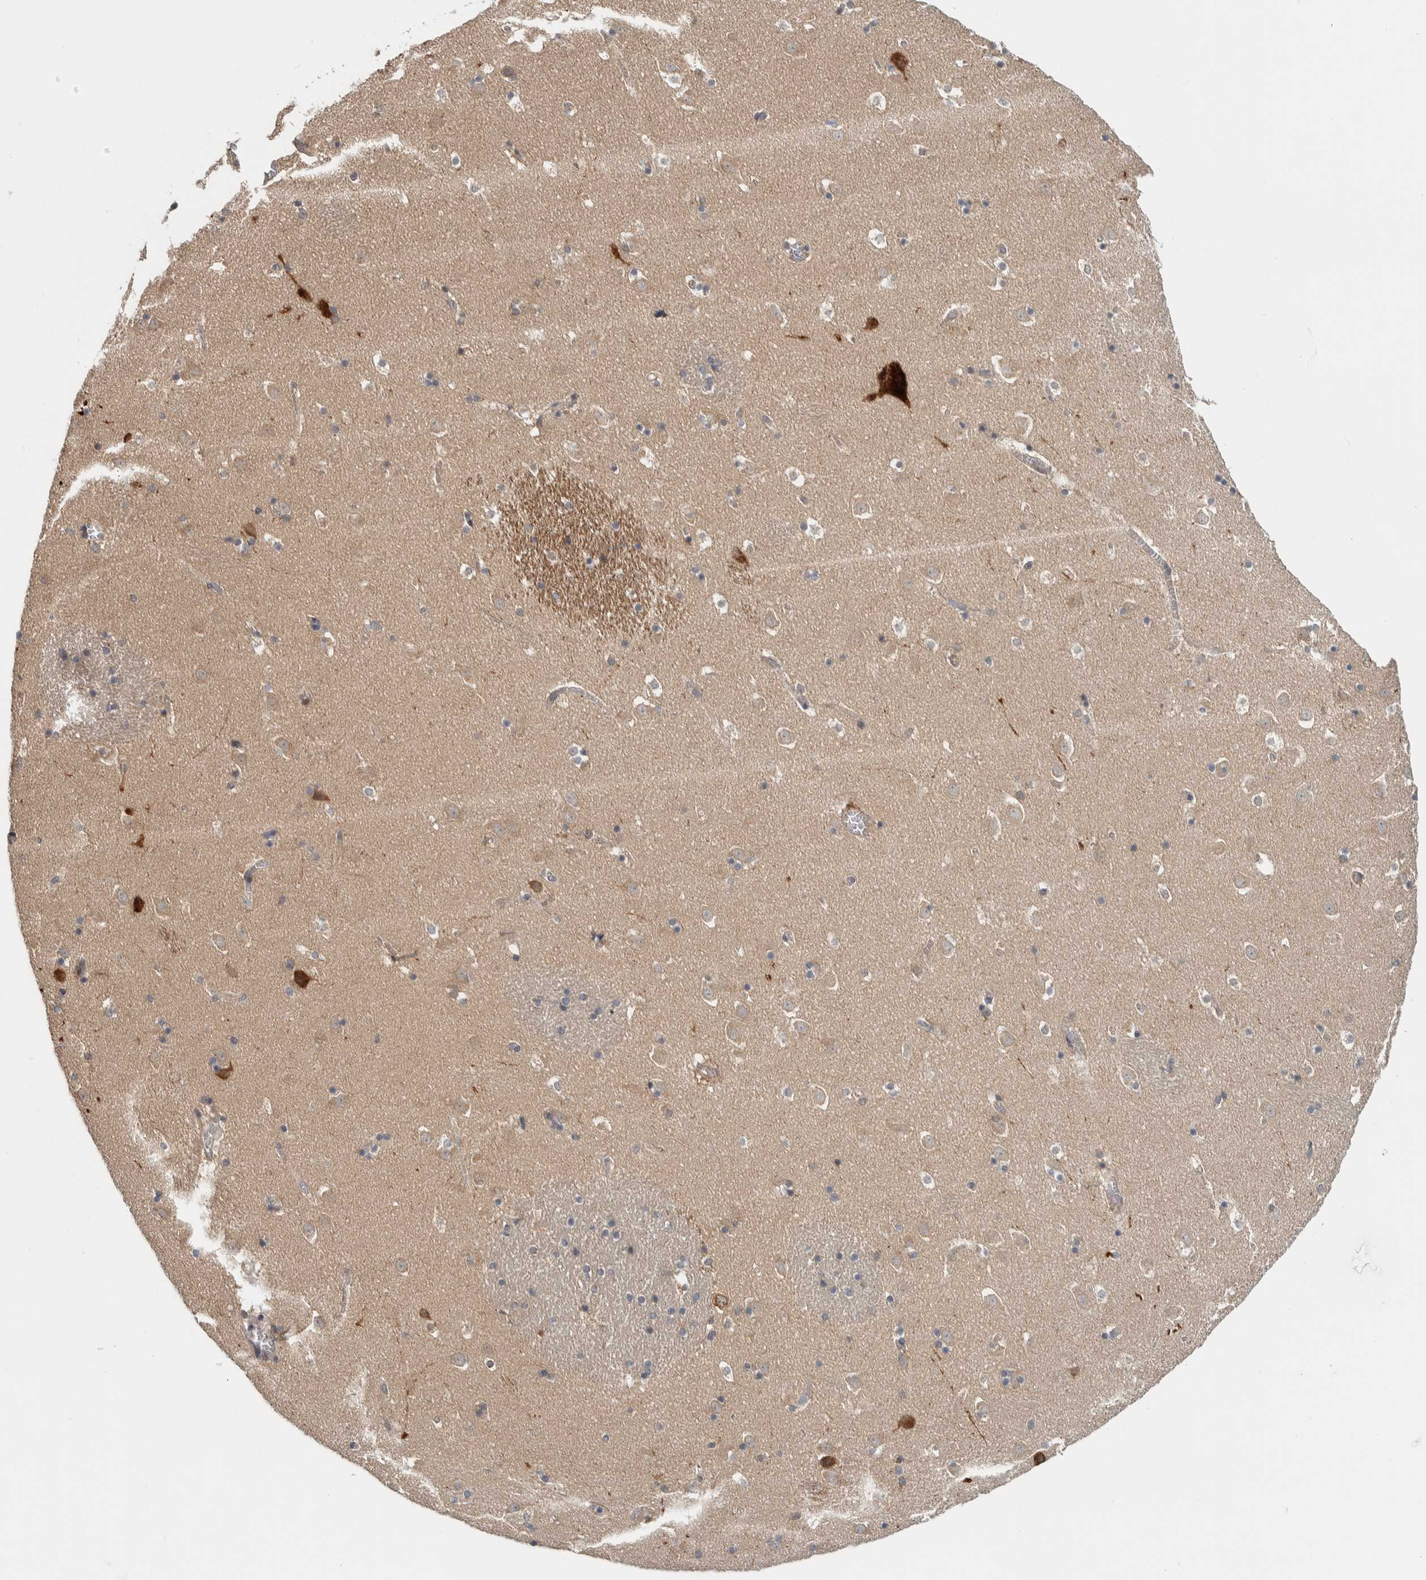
{"staining": {"intensity": "weak", "quantity": "<25%", "location": "cytoplasmic/membranous"}, "tissue": "caudate", "cell_type": "Glial cells", "image_type": "normal", "snomed": [{"axis": "morphology", "description": "Normal tissue, NOS"}, {"axis": "topography", "description": "Lateral ventricle wall"}], "caption": "The IHC image has no significant staining in glial cells of caudate. The staining was performed using DAB (3,3'-diaminobenzidine) to visualize the protein expression in brown, while the nuclei were stained in blue with hematoxylin (Magnification: 20x).", "gene": "TBC1D31", "patient": {"sex": "male", "age": 45}}